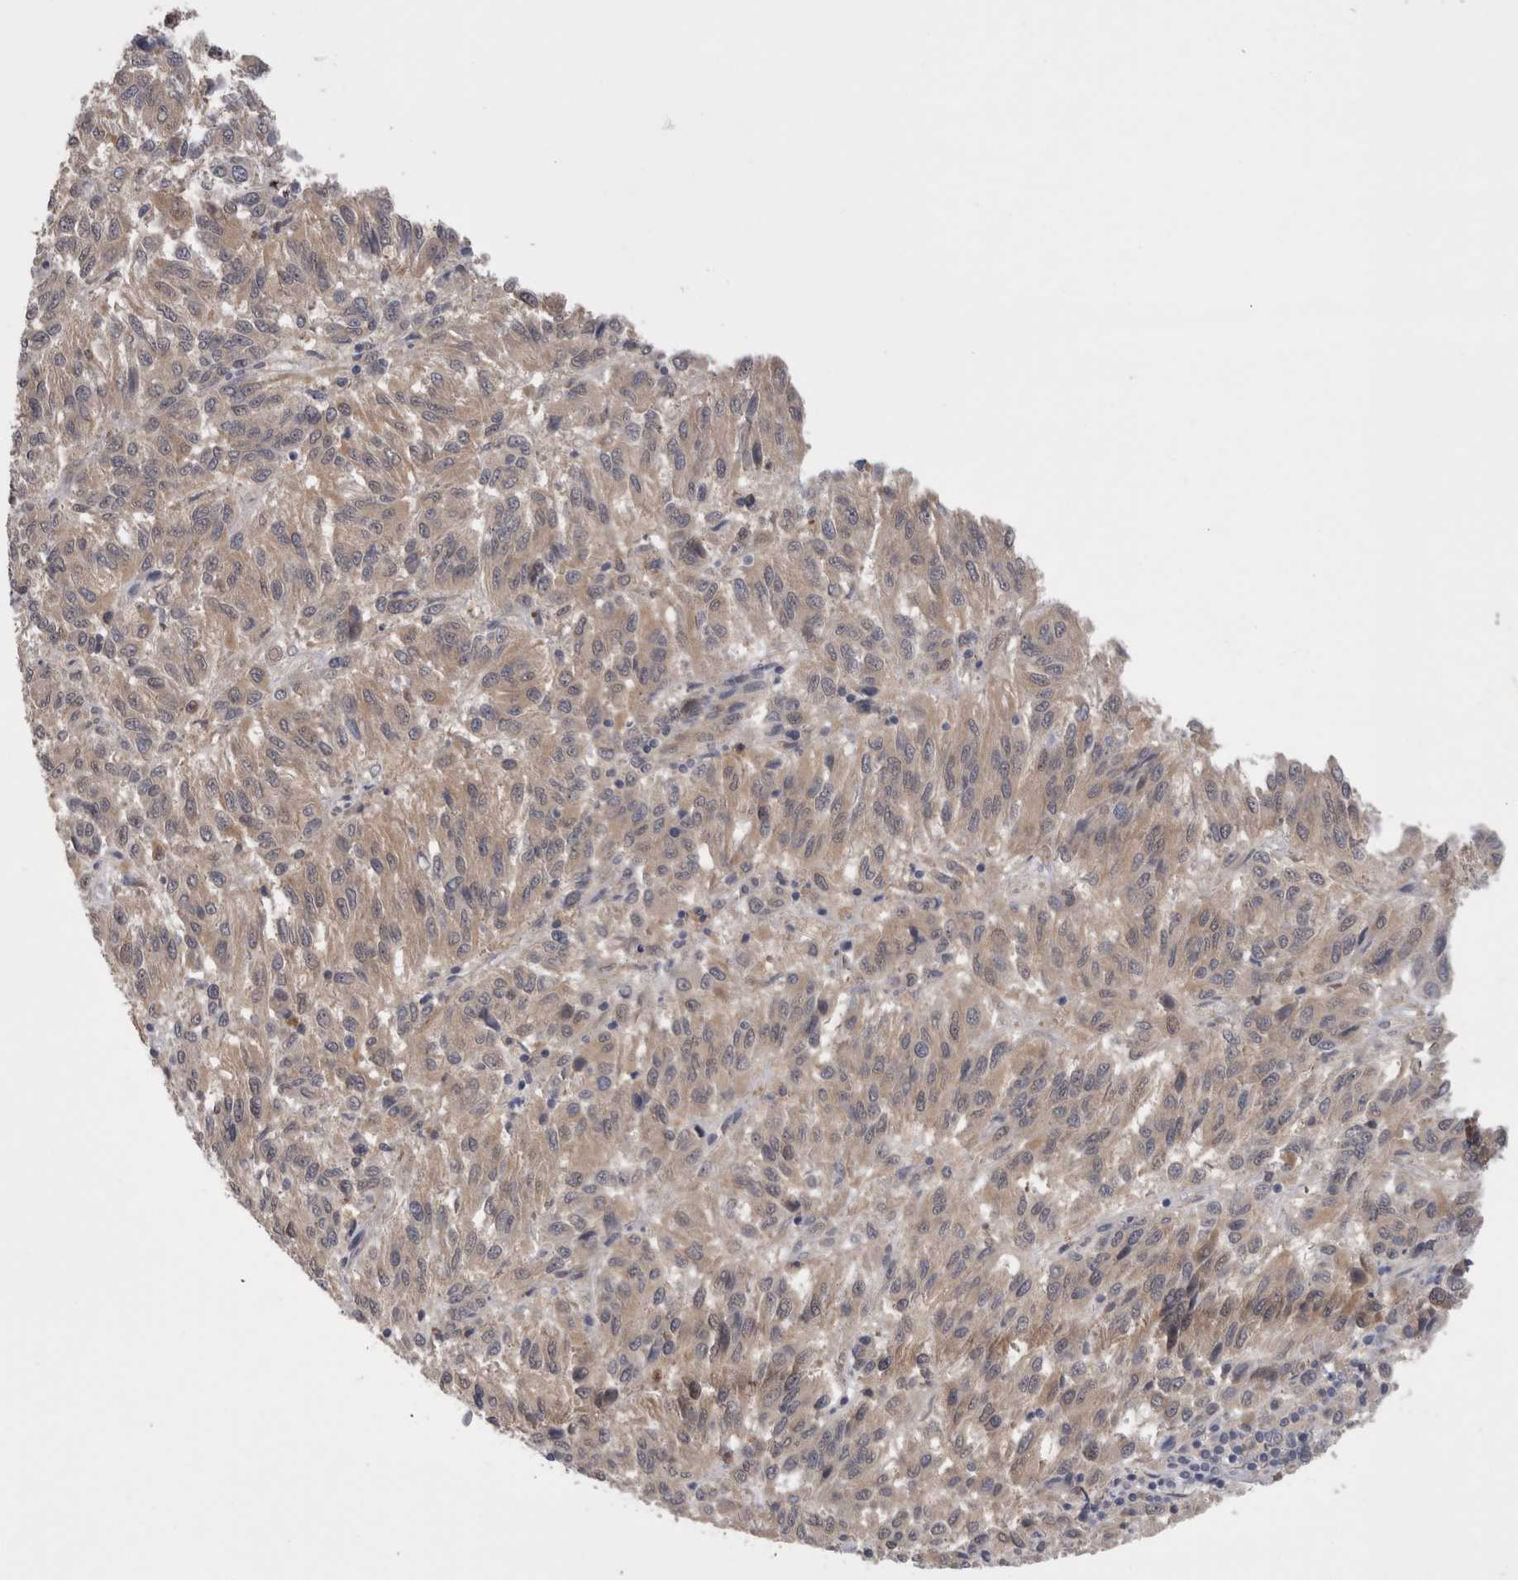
{"staining": {"intensity": "weak", "quantity": "25%-75%", "location": "cytoplasmic/membranous"}, "tissue": "melanoma", "cell_type": "Tumor cells", "image_type": "cancer", "snomed": [{"axis": "morphology", "description": "Malignant melanoma, Metastatic site"}, {"axis": "topography", "description": "Lung"}], "caption": "Human malignant melanoma (metastatic site) stained with a brown dye displays weak cytoplasmic/membranous positive staining in about 25%-75% of tumor cells.", "gene": "DCTN6", "patient": {"sex": "male", "age": 64}}